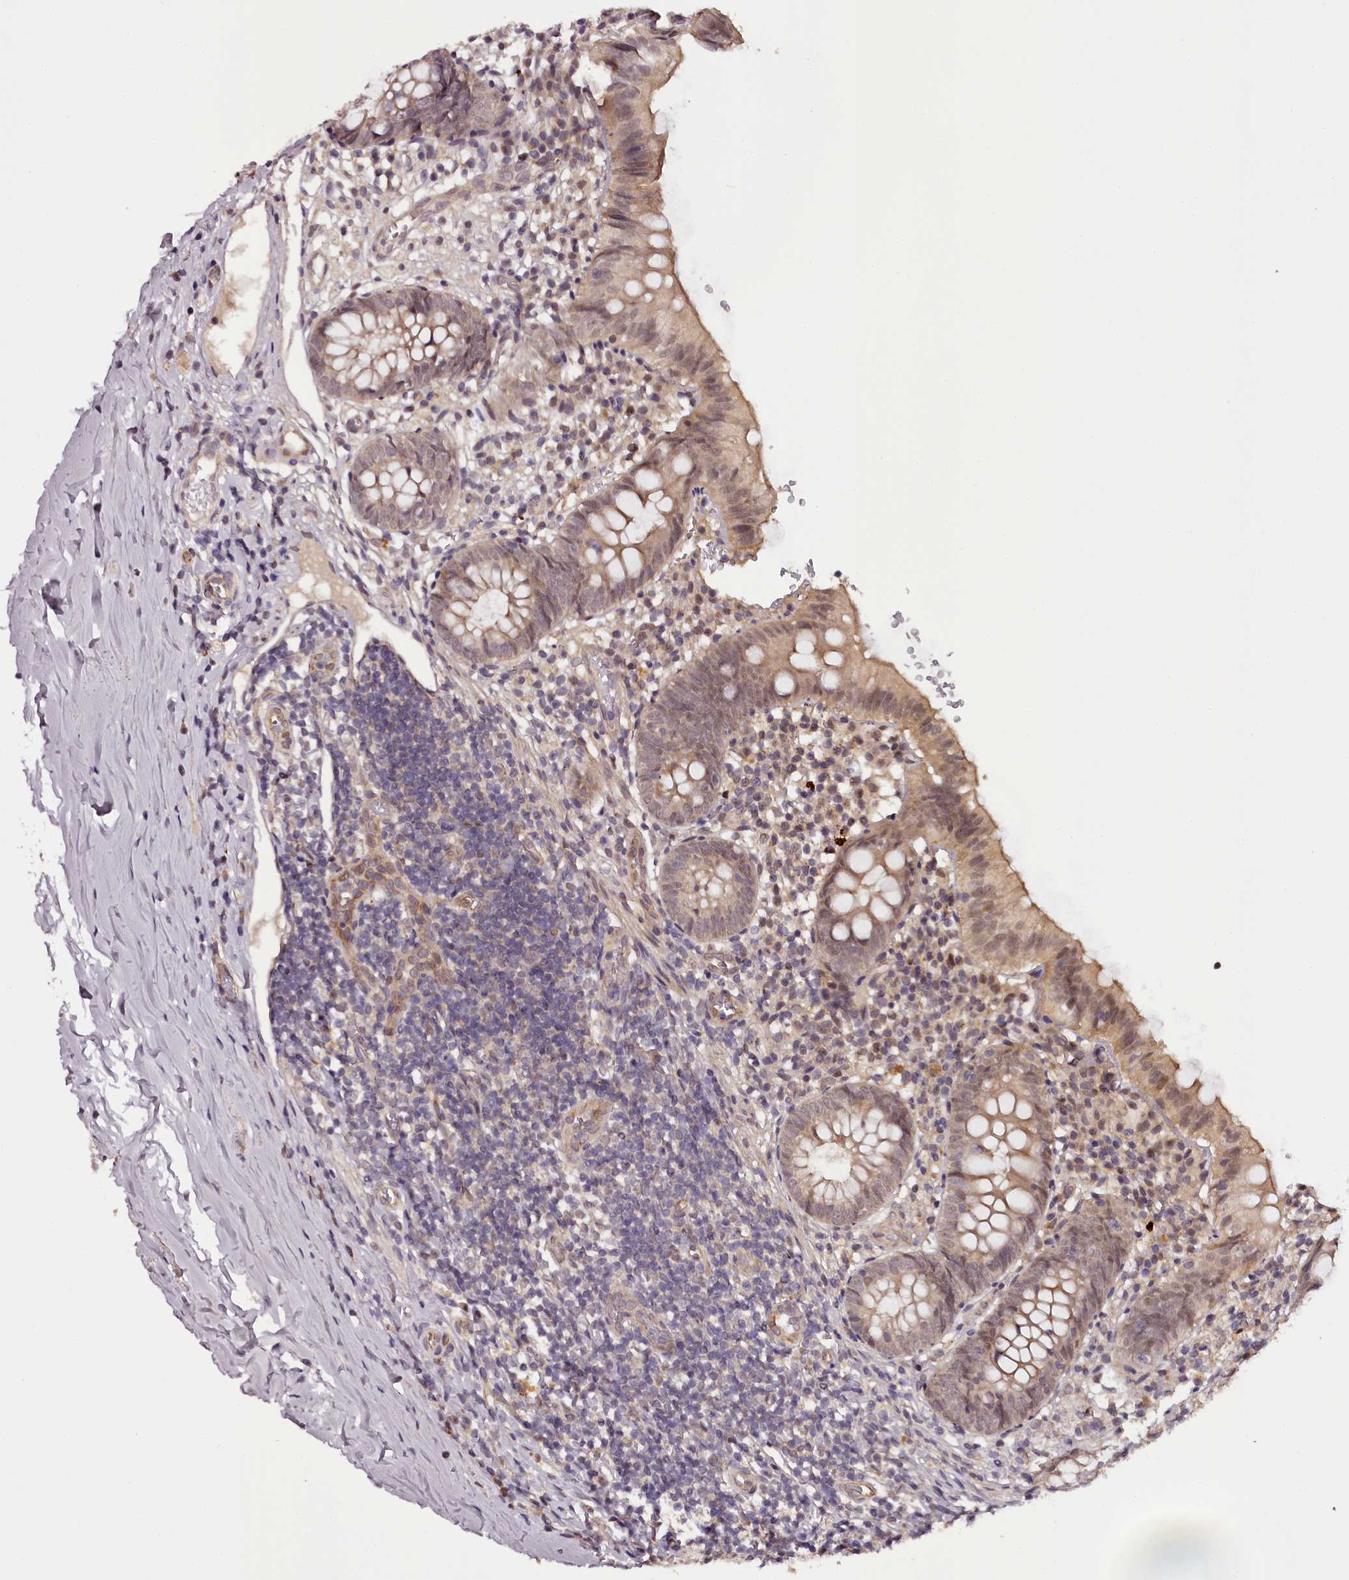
{"staining": {"intensity": "moderate", "quantity": "25%-75%", "location": "cytoplasmic/membranous"}, "tissue": "appendix", "cell_type": "Glandular cells", "image_type": "normal", "snomed": [{"axis": "morphology", "description": "Normal tissue, NOS"}, {"axis": "topography", "description": "Appendix"}], "caption": "Appendix was stained to show a protein in brown. There is medium levels of moderate cytoplasmic/membranous staining in approximately 25%-75% of glandular cells. The staining was performed using DAB, with brown indicating positive protein expression. Nuclei are stained blue with hematoxylin.", "gene": "MAML3", "patient": {"sex": "male", "age": 8}}